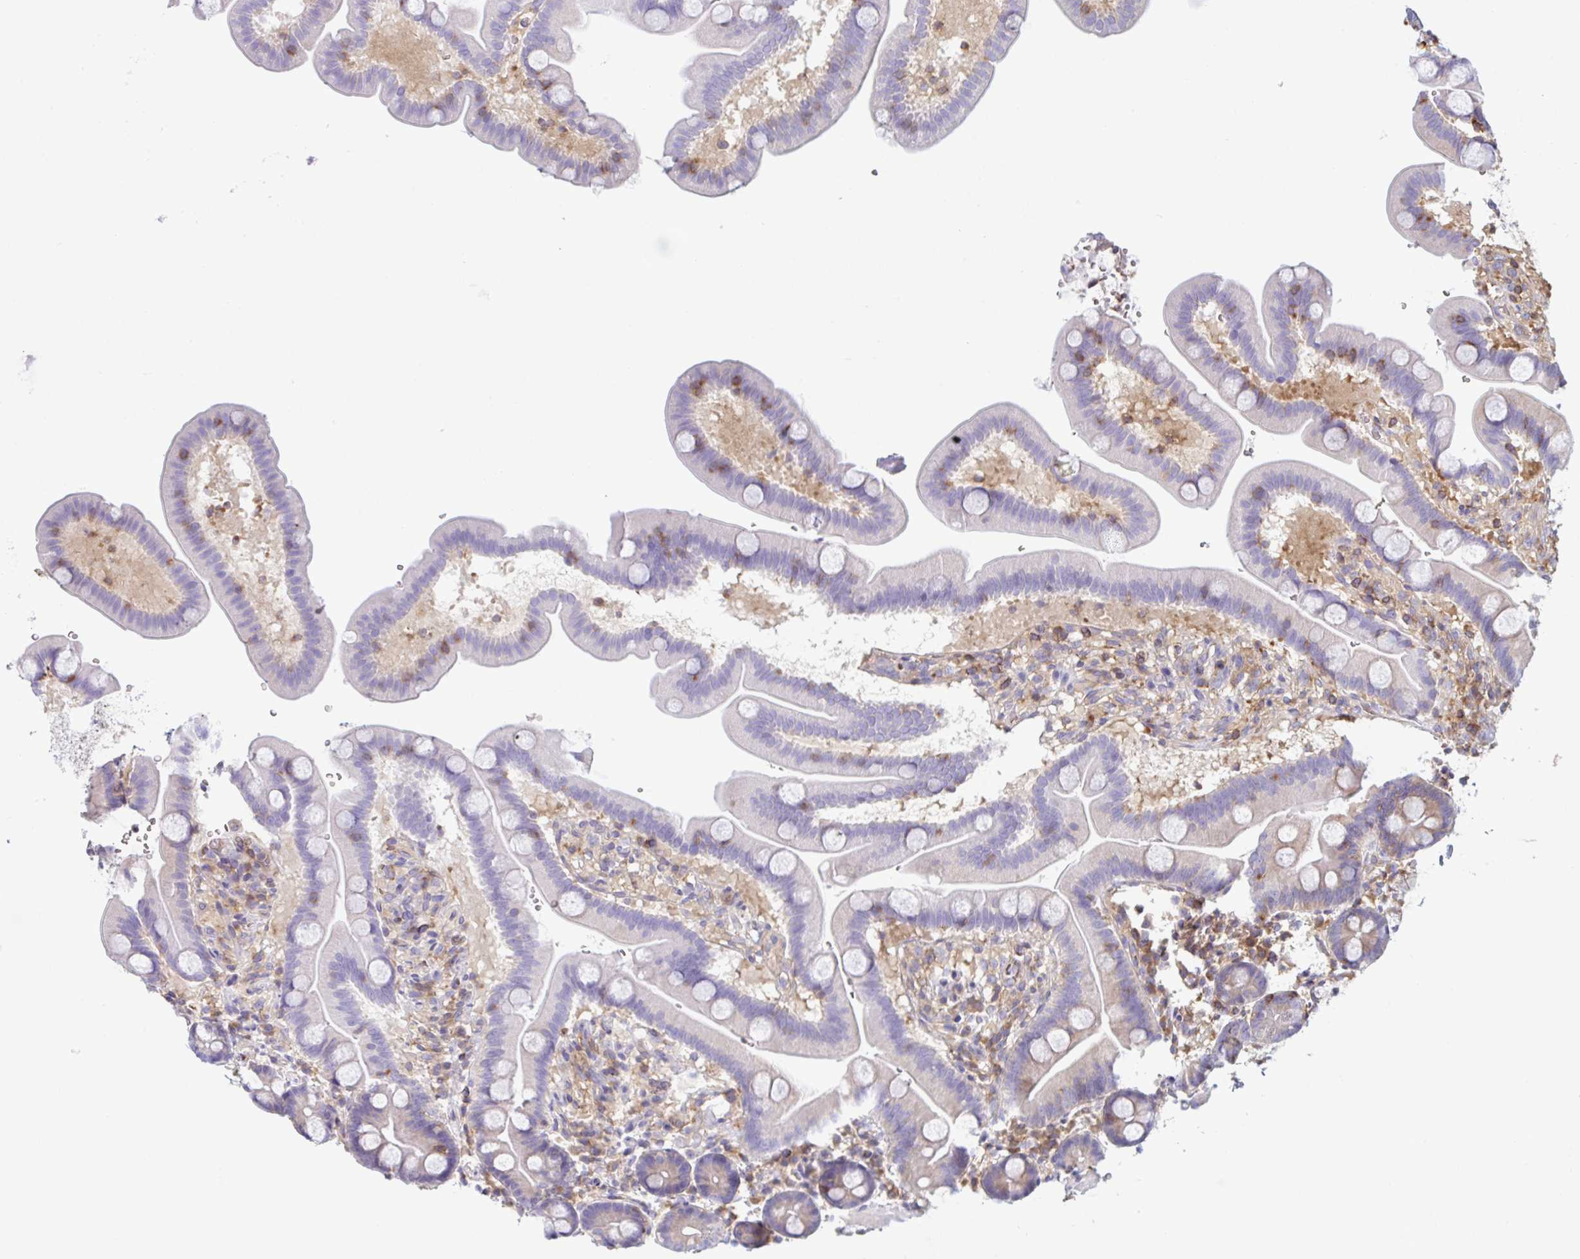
{"staining": {"intensity": "negative", "quantity": "none", "location": "none"}, "tissue": "duodenum", "cell_type": "Glandular cells", "image_type": "normal", "snomed": [{"axis": "morphology", "description": "Normal tissue, NOS"}, {"axis": "topography", "description": "Duodenum"}], "caption": "This is an immunohistochemistry (IHC) image of normal human duodenum. There is no staining in glandular cells.", "gene": "TSC22D3", "patient": {"sex": "male", "age": 59}}